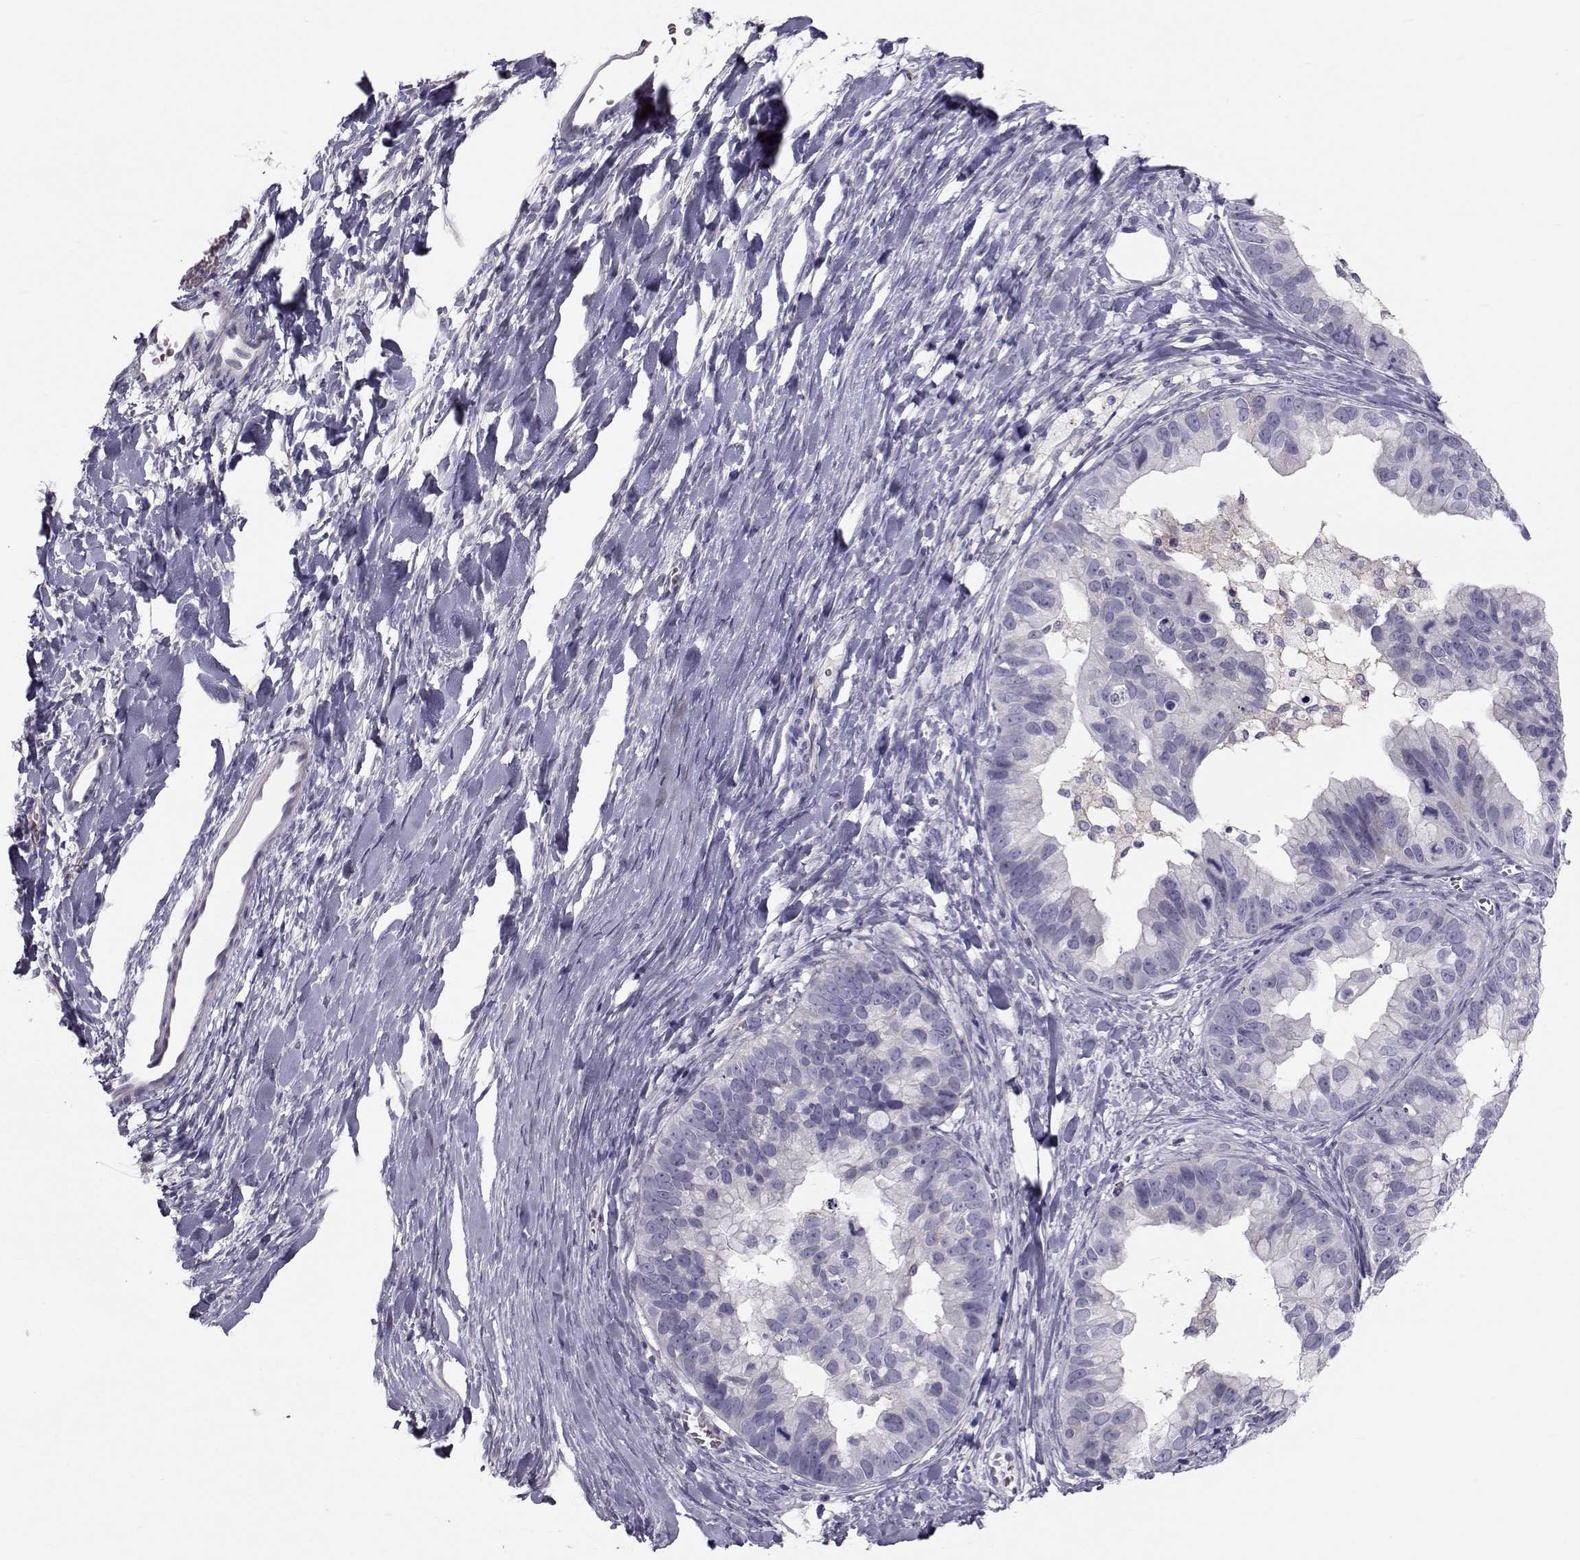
{"staining": {"intensity": "negative", "quantity": "none", "location": "none"}, "tissue": "ovarian cancer", "cell_type": "Tumor cells", "image_type": "cancer", "snomed": [{"axis": "morphology", "description": "Cystadenocarcinoma, mucinous, NOS"}, {"axis": "topography", "description": "Ovary"}], "caption": "Ovarian cancer was stained to show a protein in brown. There is no significant expression in tumor cells.", "gene": "GARIN3", "patient": {"sex": "female", "age": 76}}